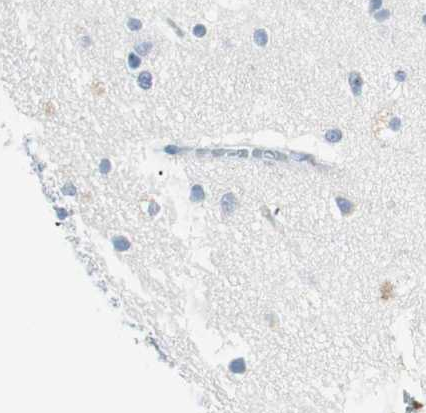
{"staining": {"intensity": "negative", "quantity": "none", "location": "none"}, "tissue": "cerebral cortex", "cell_type": "Endothelial cells", "image_type": "normal", "snomed": [{"axis": "morphology", "description": "Normal tissue, NOS"}, {"axis": "topography", "description": "Cerebral cortex"}], "caption": "Endothelial cells are negative for protein expression in benign human cerebral cortex.", "gene": "PRTN3", "patient": {"sex": "female", "age": 54}}